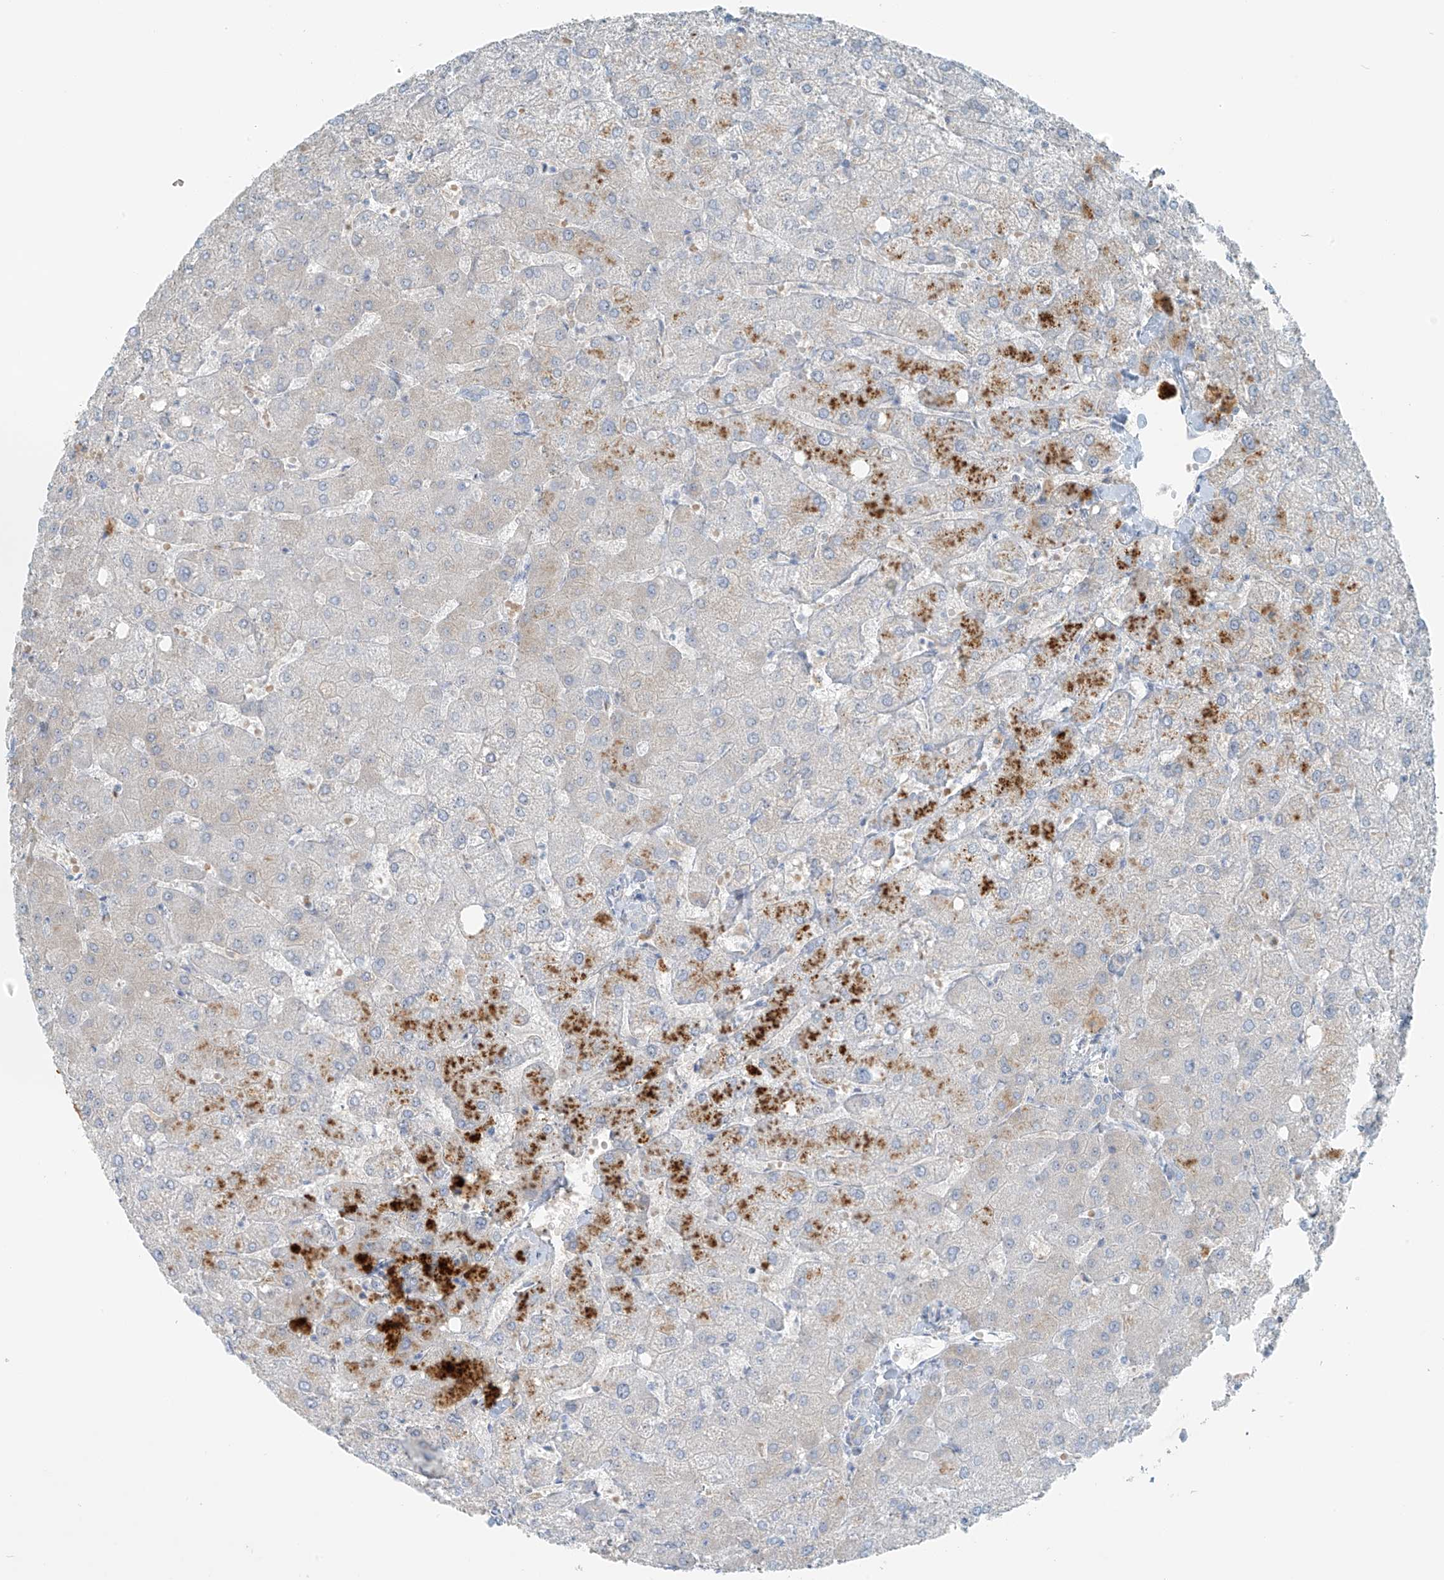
{"staining": {"intensity": "negative", "quantity": "none", "location": "none"}, "tissue": "liver", "cell_type": "Cholangiocytes", "image_type": "normal", "snomed": [{"axis": "morphology", "description": "Normal tissue, NOS"}, {"axis": "topography", "description": "Liver"}], "caption": "The IHC histopathology image has no significant staining in cholangiocytes of liver.", "gene": "FAM131C", "patient": {"sex": "female", "age": 54}}